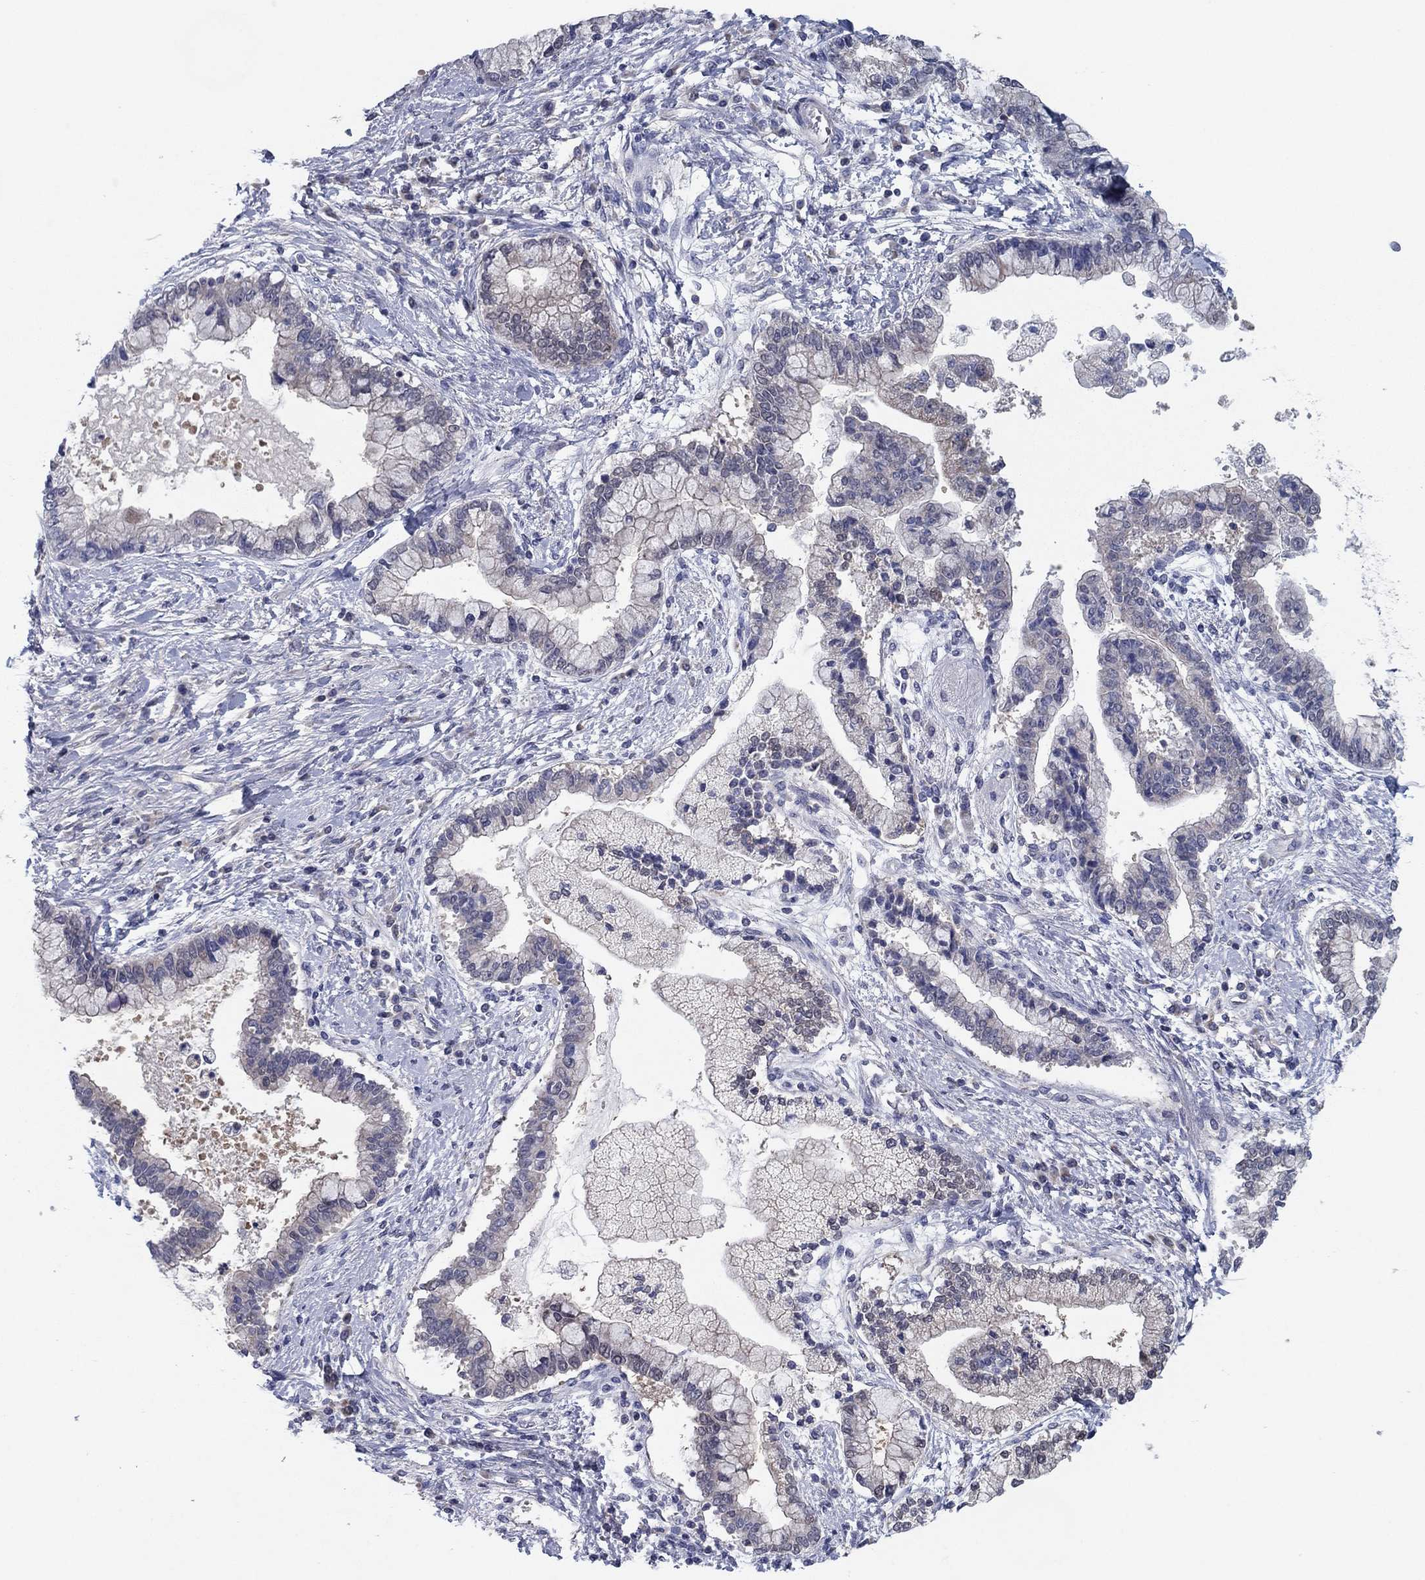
{"staining": {"intensity": "negative", "quantity": "none", "location": "none"}, "tissue": "liver cancer", "cell_type": "Tumor cells", "image_type": "cancer", "snomed": [{"axis": "morphology", "description": "Cholangiocarcinoma"}, {"axis": "topography", "description": "Liver"}], "caption": "Protein analysis of liver cancer (cholangiocarcinoma) demonstrates no significant positivity in tumor cells.", "gene": "GRHPR", "patient": {"sex": "male", "age": 50}}